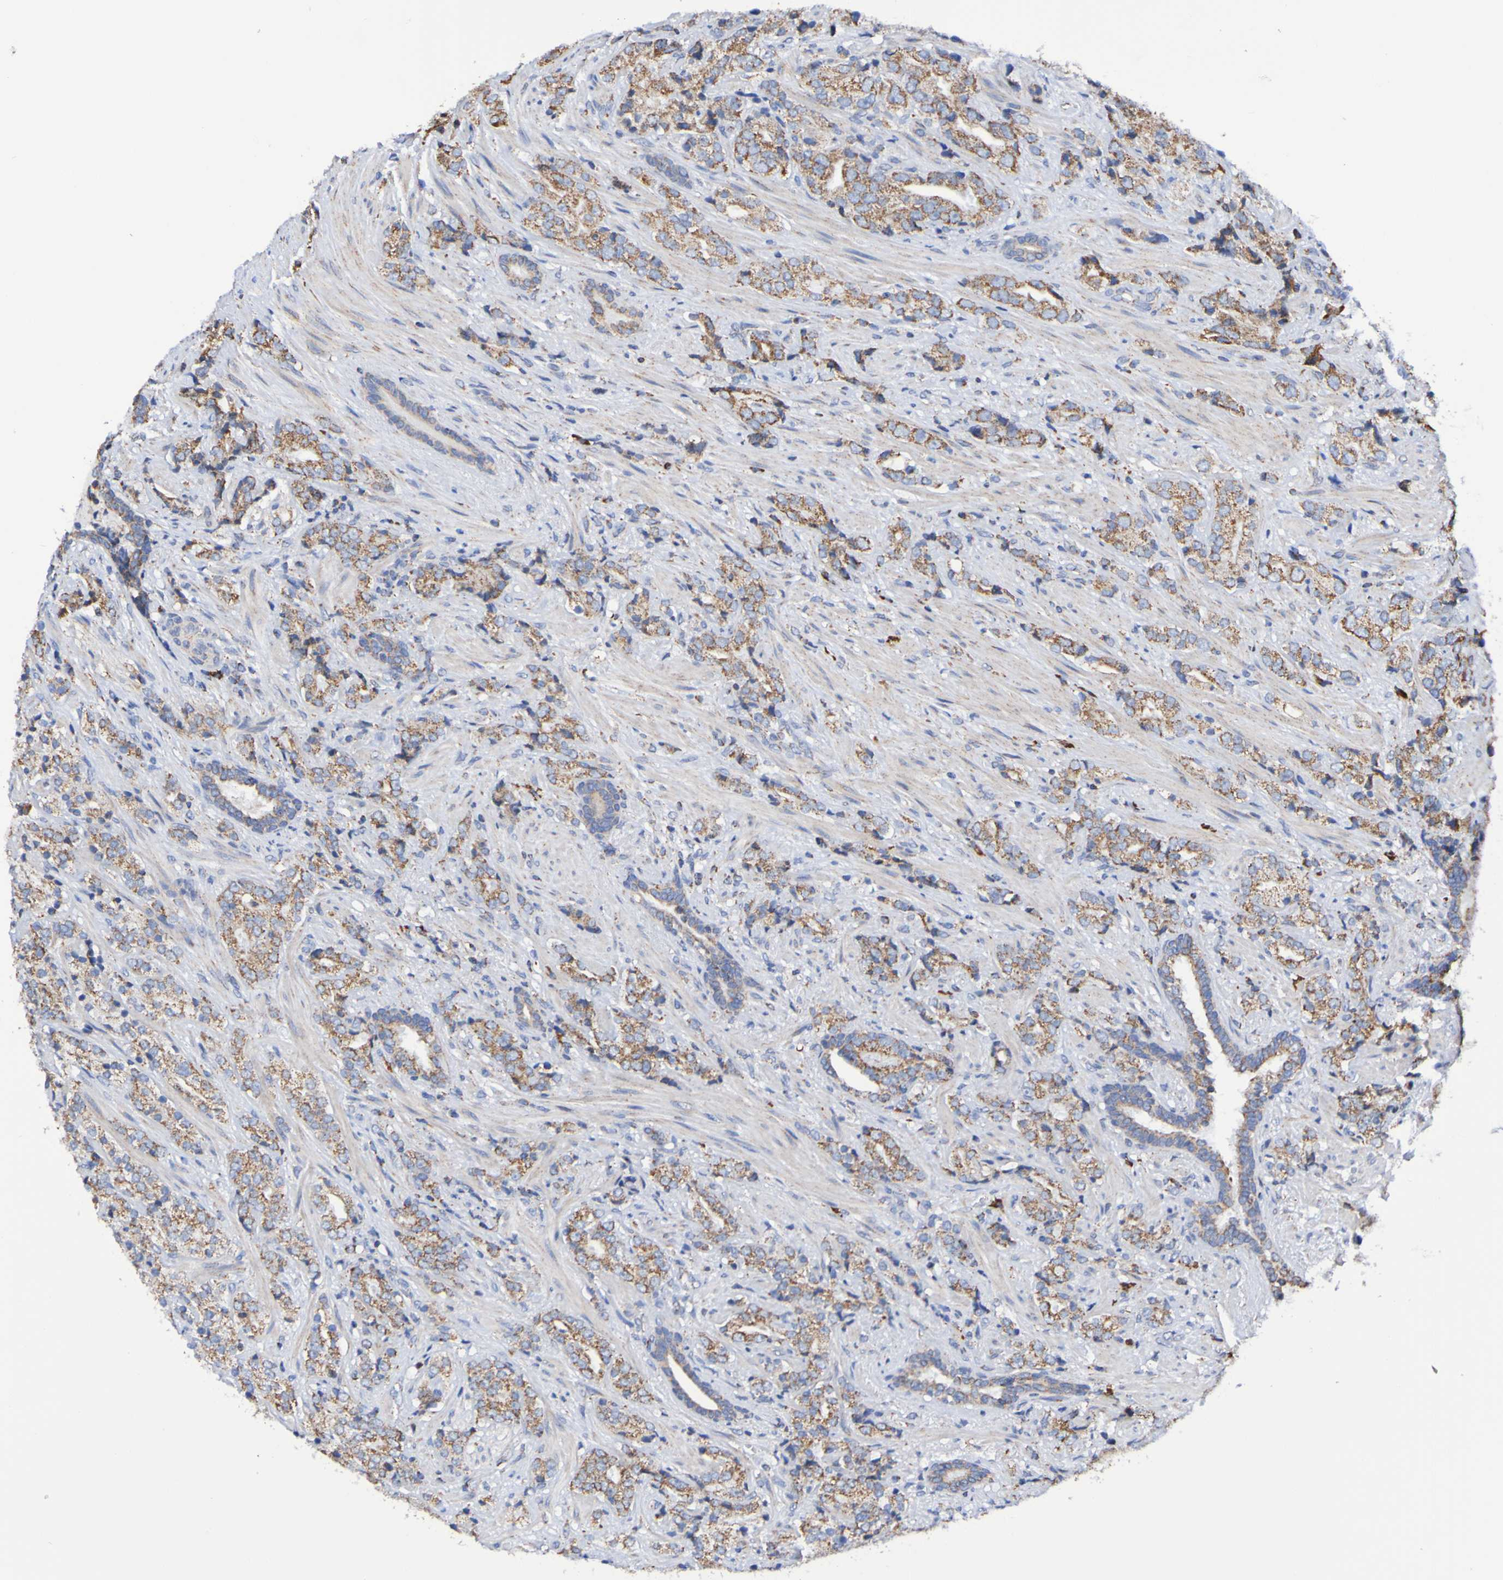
{"staining": {"intensity": "moderate", "quantity": ">75%", "location": "cytoplasmic/membranous"}, "tissue": "prostate cancer", "cell_type": "Tumor cells", "image_type": "cancer", "snomed": [{"axis": "morphology", "description": "Adenocarcinoma, High grade"}, {"axis": "topography", "description": "Prostate"}], "caption": "Human prostate cancer (adenocarcinoma (high-grade)) stained with a brown dye demonstrates moderate cytoplasmic/membranous positive expression in approximately >75% of tumor cells.", "gene": "IL18R1", "patient": {"sex": "male", "age": 71}}